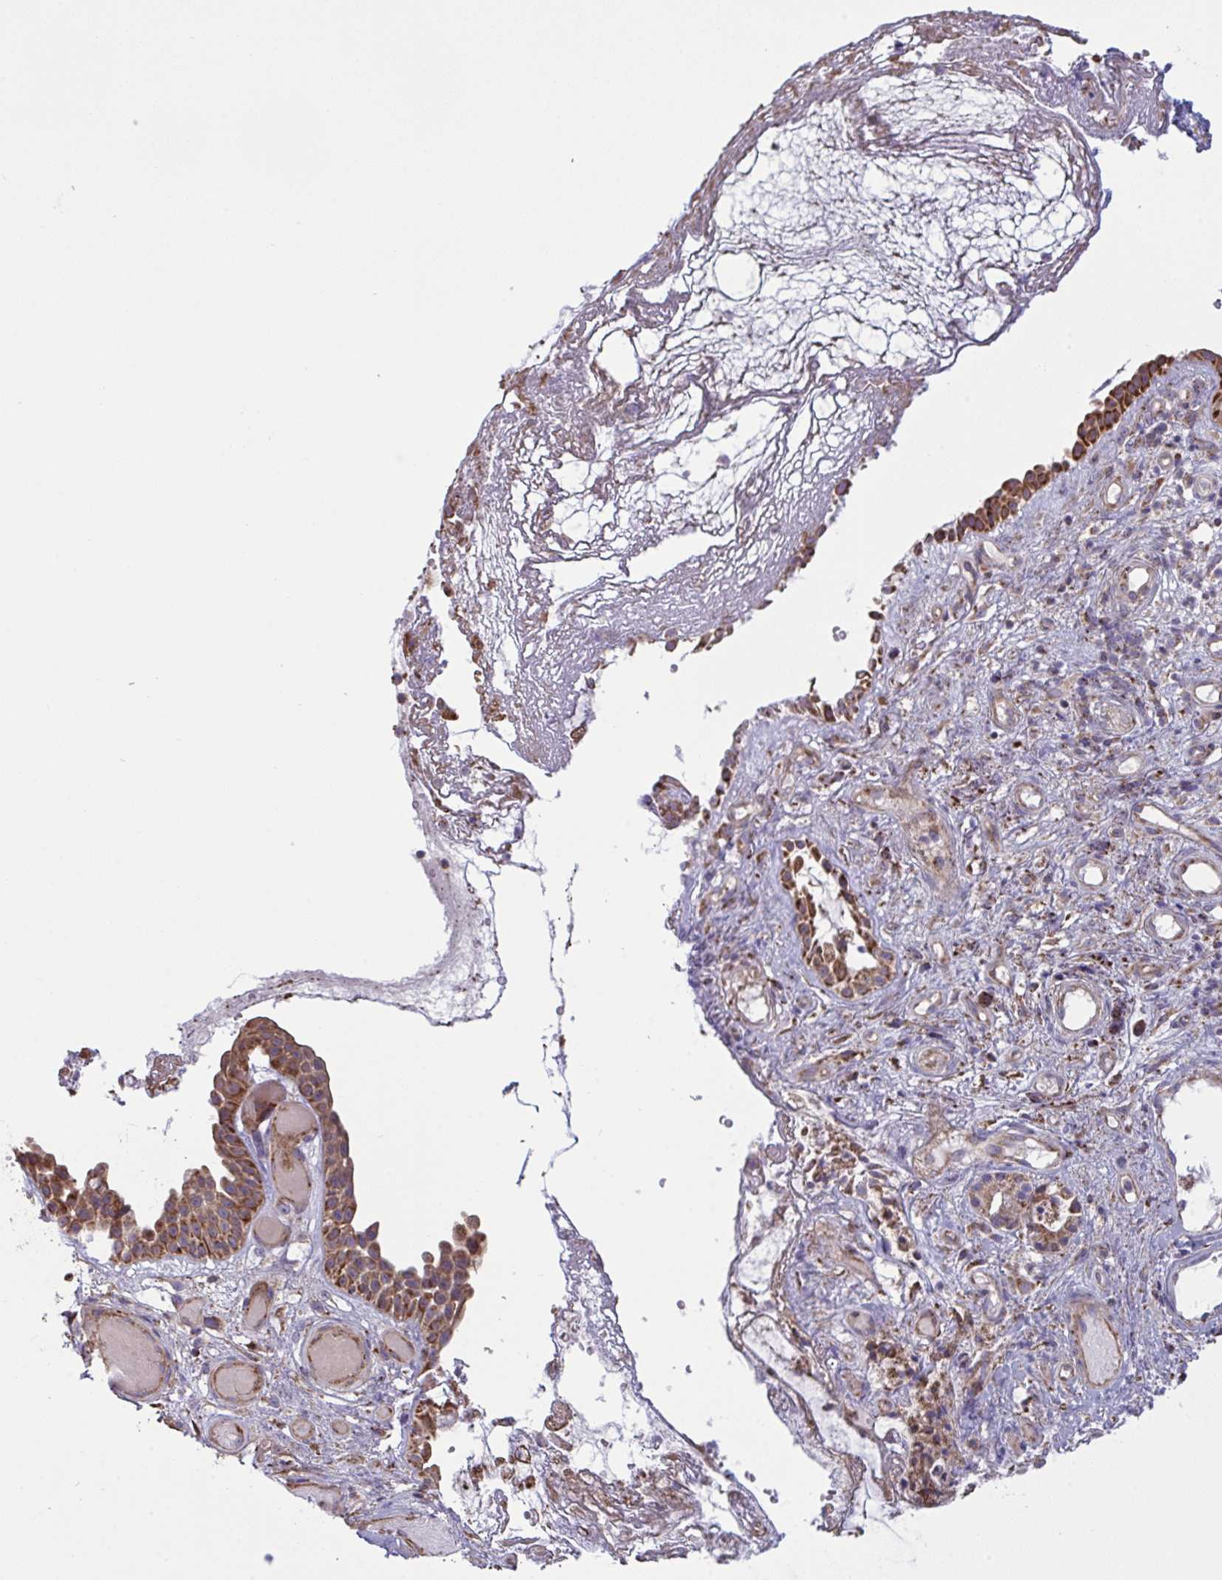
{"staining": {"intensity": "strong", "quantity": ">75%", "location": "cytoplasmic/membranous"}, "tissue": "nasopharynx", "cell_type": "Respiratory epithelial cells", "image_type": "normal", "snomed": [{"axis": "morphology", "description": "Normal tissue, NOS"}, {"axis": "morphology", "description": "Inflammation, NOS"}, {"axis": "topography", "description": "Nasopharynx"}], "caption": "High-magnification brightfield microscopy of benign nasopharynx stained with DAB (3,3'-diaminobenzidine) (brown) and counterstained with hematoxylin (blue). respiratory epithelial cells exhibit strong cytoplasmic/membranous expression is present in approximately>75% of cells. The protein of interest is shown in brown color, while the nuclei are stained blue.", "gene": "MICOS10", "patient": {"sex": "male", "age": 54}}